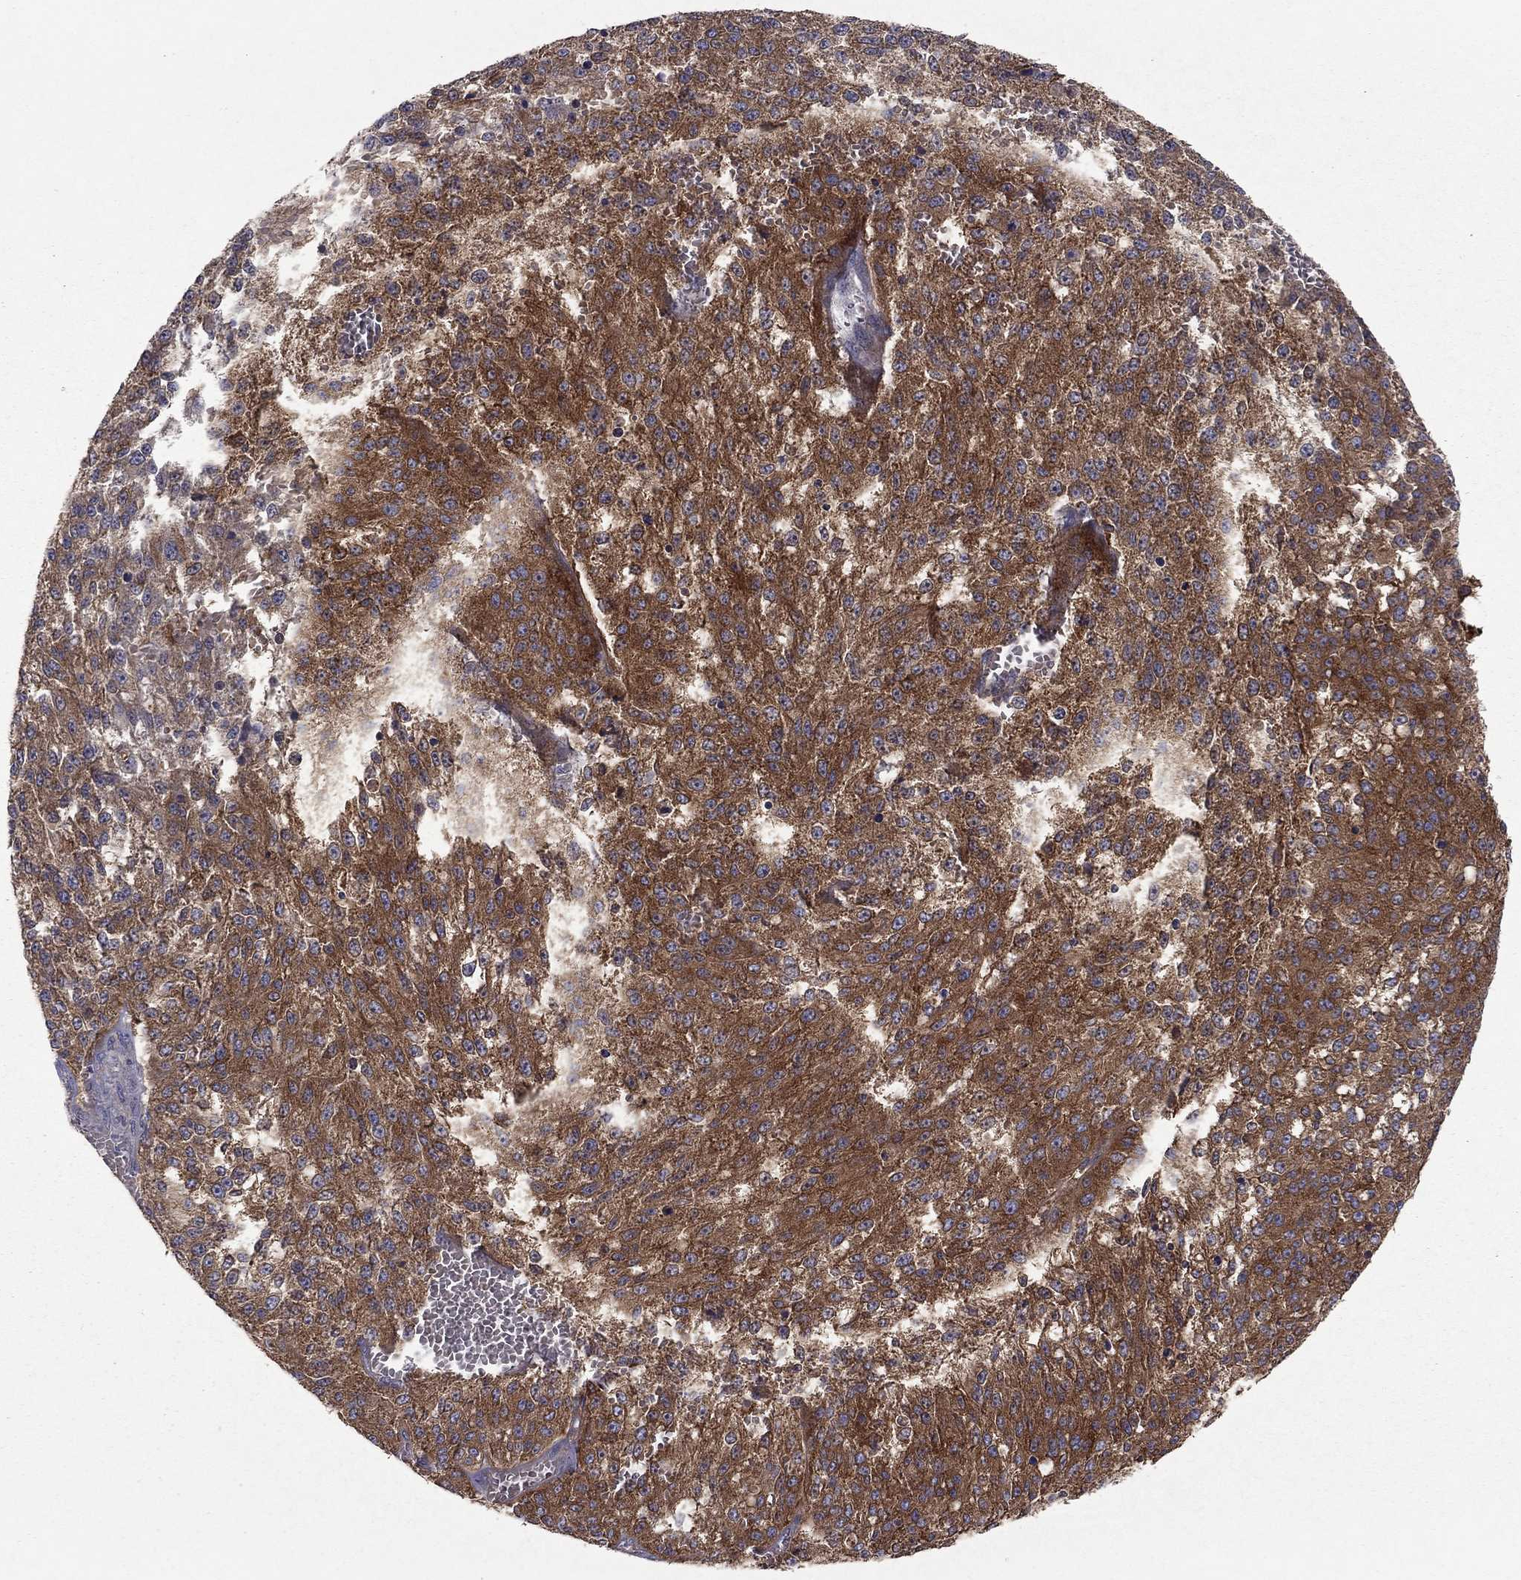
{"staining": {"intensity": "strong", "quantity": ">75%", "location": "cytoplasmic/membranous"}, "tissue": "melanoma", "cell_type": "Tumor cells", "image_type": "cancer", "snomed": [{"axis": "morphology", "description": "Malignant melanoma, Metastatic site"}, {"axis": "topography", "description": "Lymph node"}], "caption": "Tumor cells show high levels of strong cytoplasmic/membranous staining in approximately >75% of cells in human melanoma.", "gene": "RNF123", "patient": {"sex": "female", "age": 64}}